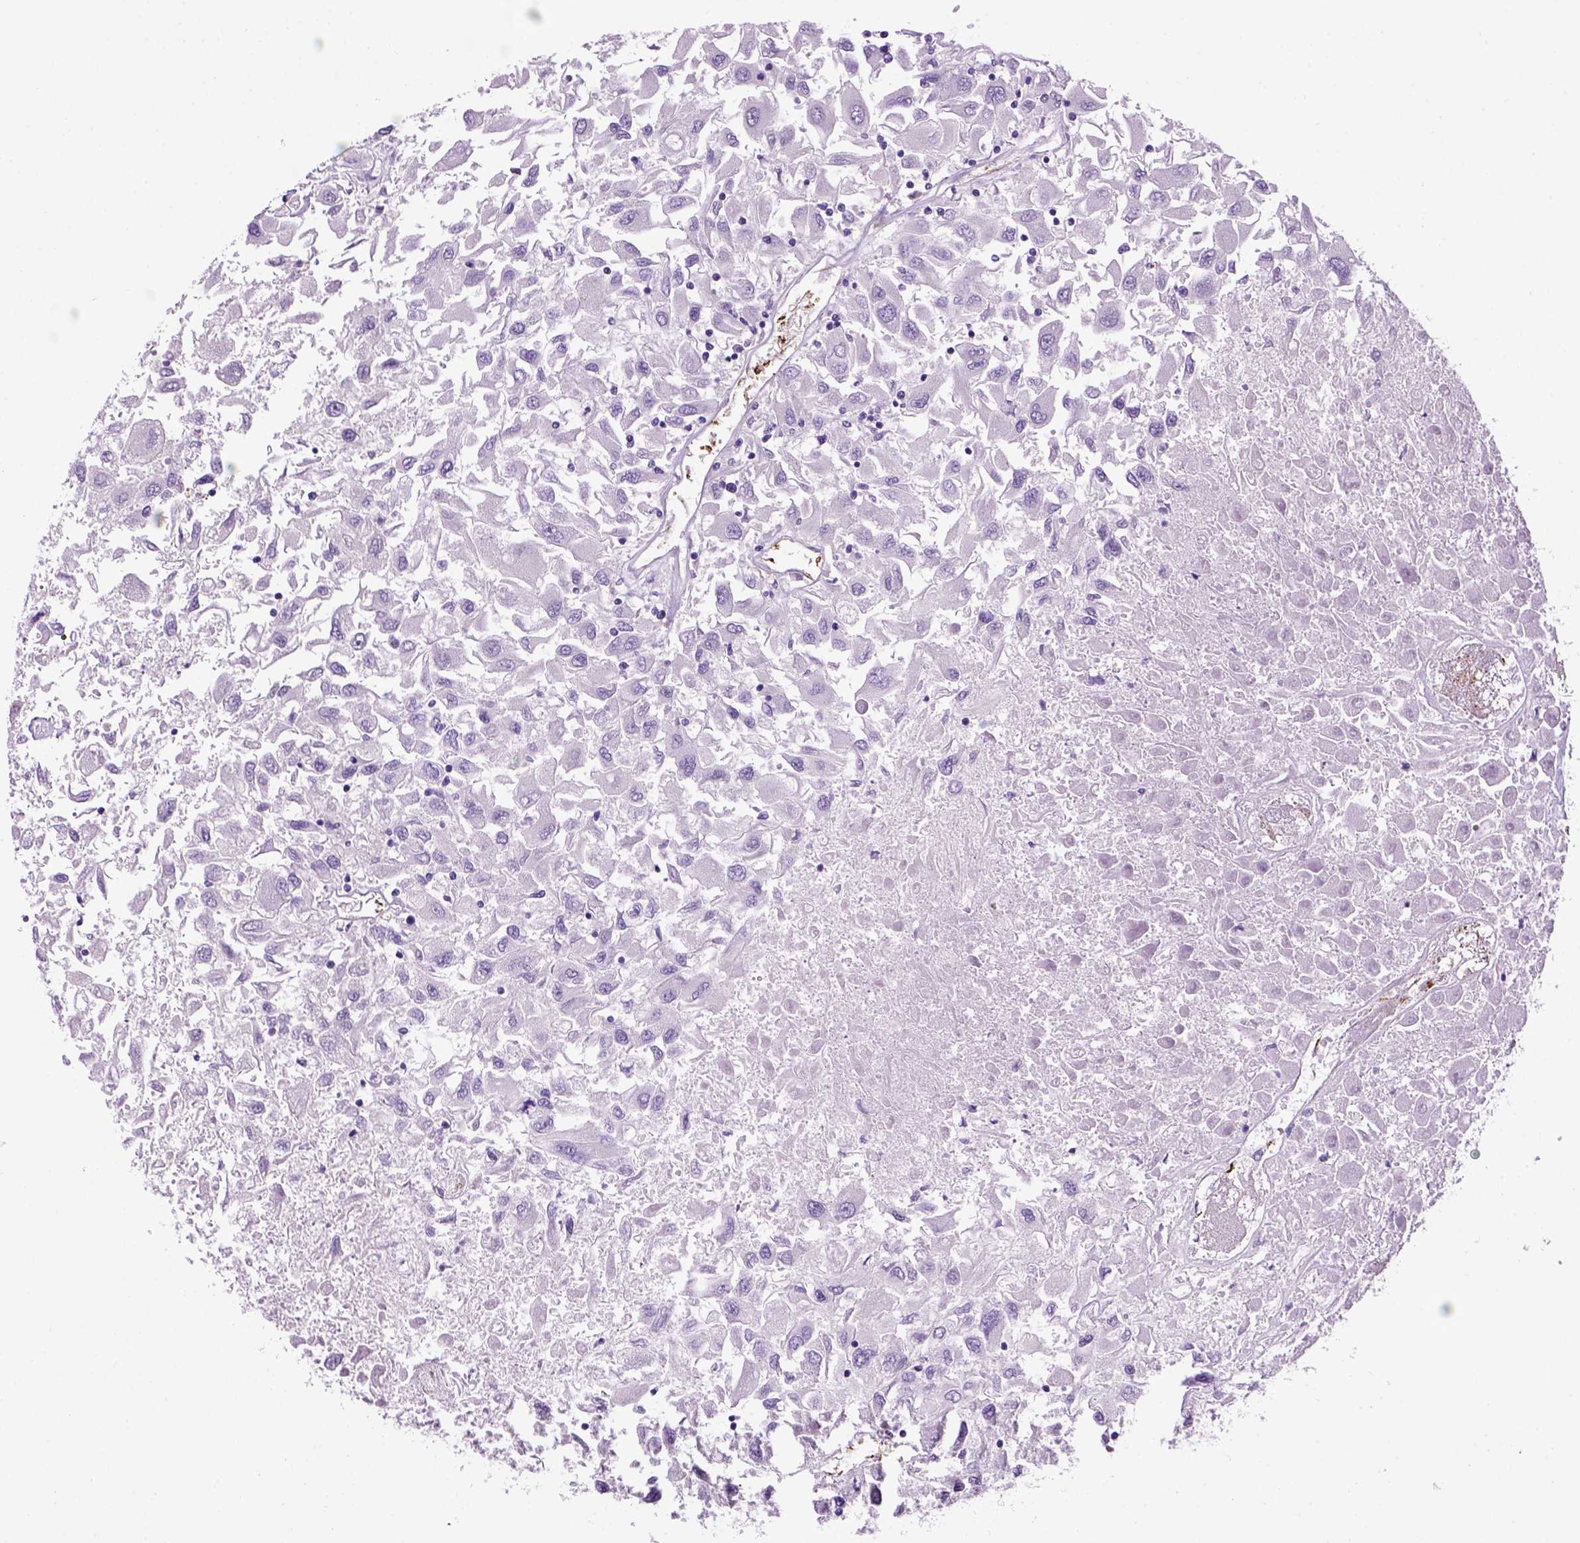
{"staining": {"intensity": "negative", "quantity": "none", "location": "none"}, "tissue": "renal cancer", "cell_type": "Tumor cells", "image_type": "cancer", "snomed": [{"axis": "morphology", "description": "Adenocarcinoma, NOS"}, {"axis": "topography", "description": "Kidney"}], "caption": "Immunohistochemistry (IHC) micrograph of neoplastic tissue: renal adenocarcinoma stained with DAB (3,3'-diaminobenzidine) exhibits no significant protein positivity in tumor cells.", "gene": "VWF", "patient": {"sex": "female", "age": 76}}